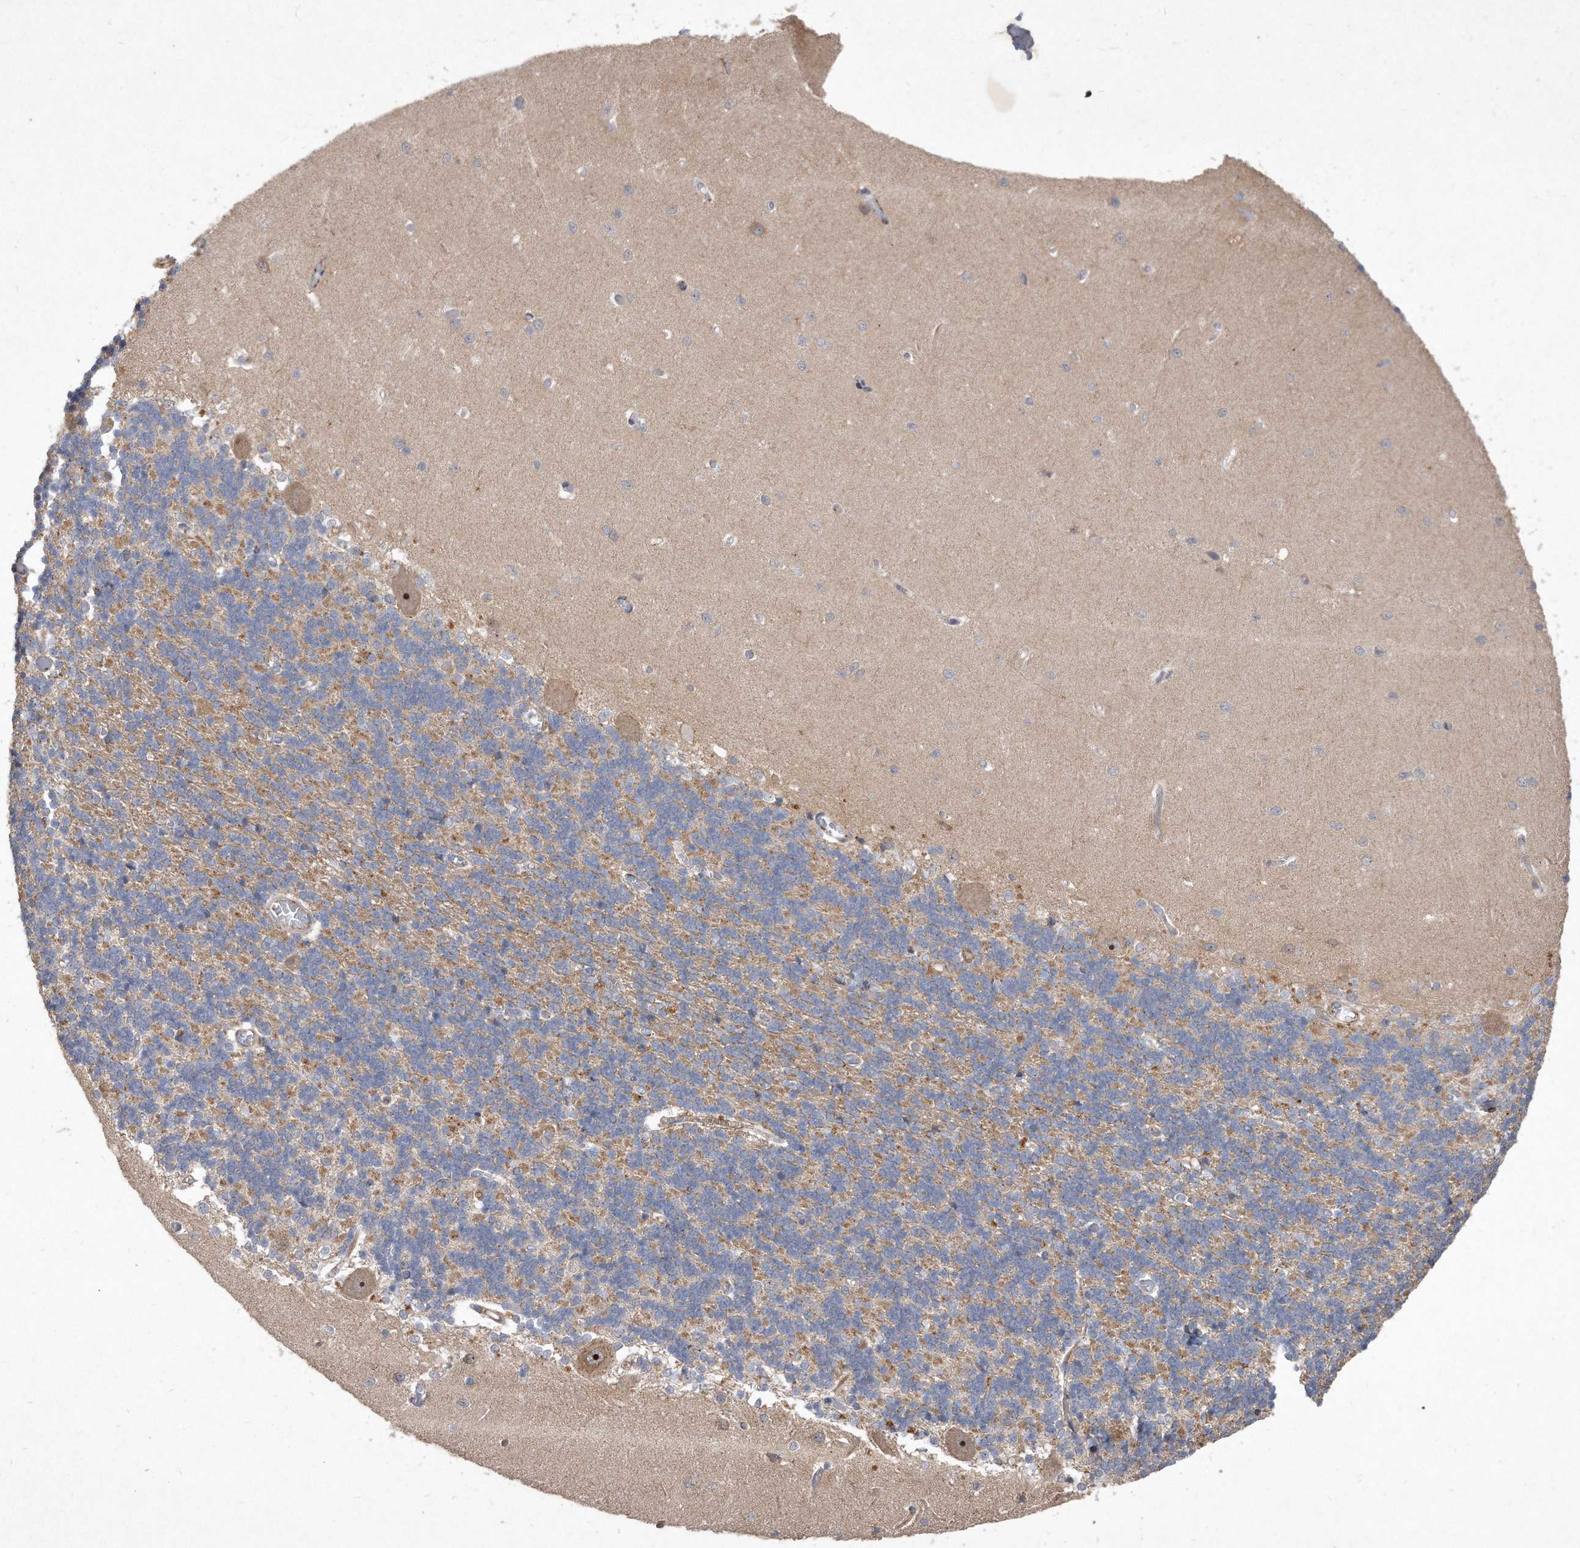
{"staining": {"intensity": "moderate", "quantity": ">75%", "location": "cytoplasmic/membranous"}, "tissue": "cerebellum", "cell_type": "Cells in granular layer", "image_type": "normal", "snomed": [{"axis": "morphology", "description": "Normal tissue, NOS"}, {"axis": "topography", "description": "Cerebellum"}], "caption": "A photomicrograph of cerebellum stained for a protein exhibits moderate cytoplasmic/membranous brown staining in cells in granular layer. The staining was performed using DAB to visualize the protein expression in brown, while the nuclei were stained in blue with hematoxylin (Magnification: 20x).", "gene": "PGBD2", "patient": {"sex": "male", "age": 37}}